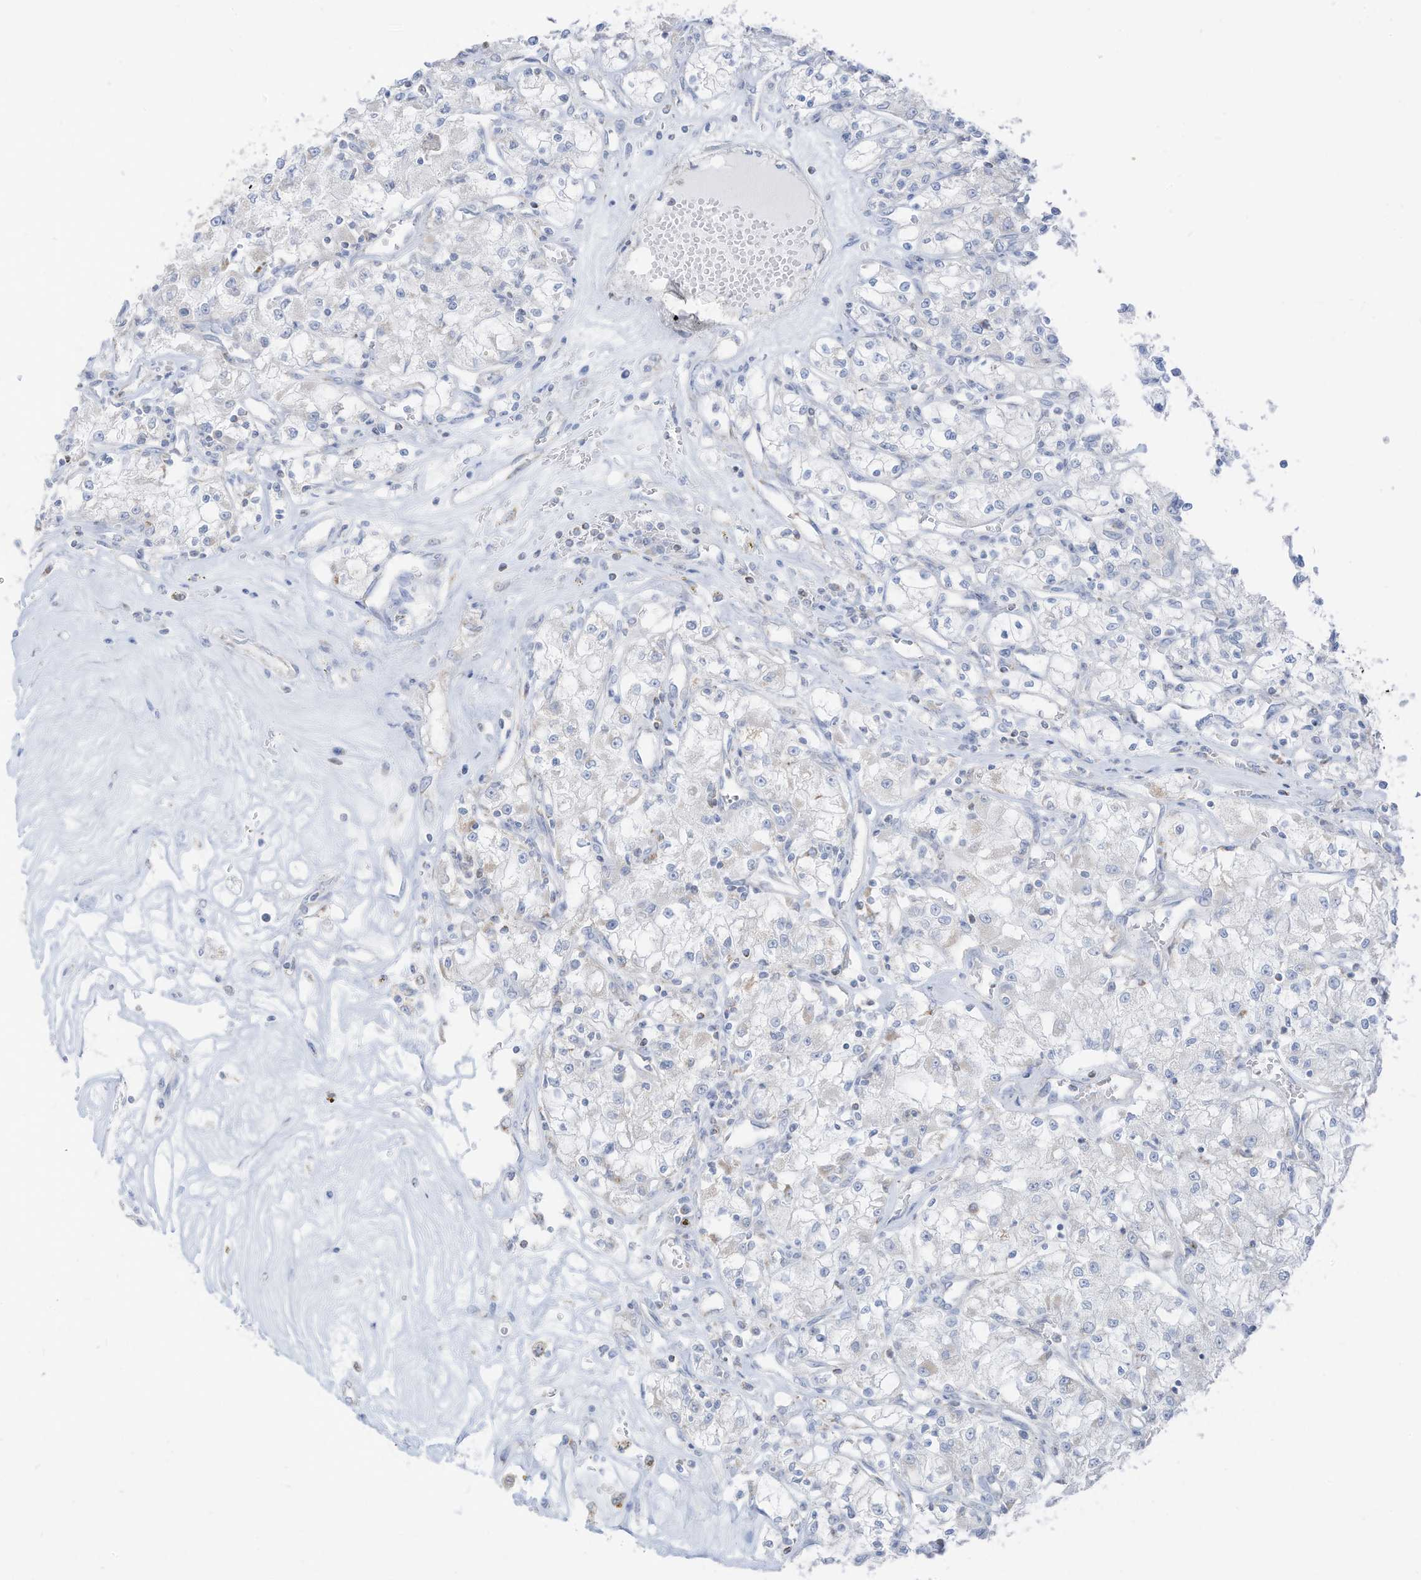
{"staining": {"intensity": "negative", "quantity": "none", "location": "none"}, "tissue": "renal cancer", "cell_type": "Tumor cells", "image_type": "cancer", "snomed": [{"axis": "morphology", "description": "Adenocarcinoma, NOS"}, {"axis": "topography", "description": "Kidney"}], "caption": "High power microscopy photomicrograph of an immunohistochemistry (IHC) micrograph of renal cancer, revealing no significant staining in tumor cells. (Stains: DAB IHC with hematoxylin counter stain, Microscopy: brightfield microscopy at high magnification).", "gene": "ETHE1", "patient": {"sex": "female", "age": 59}}